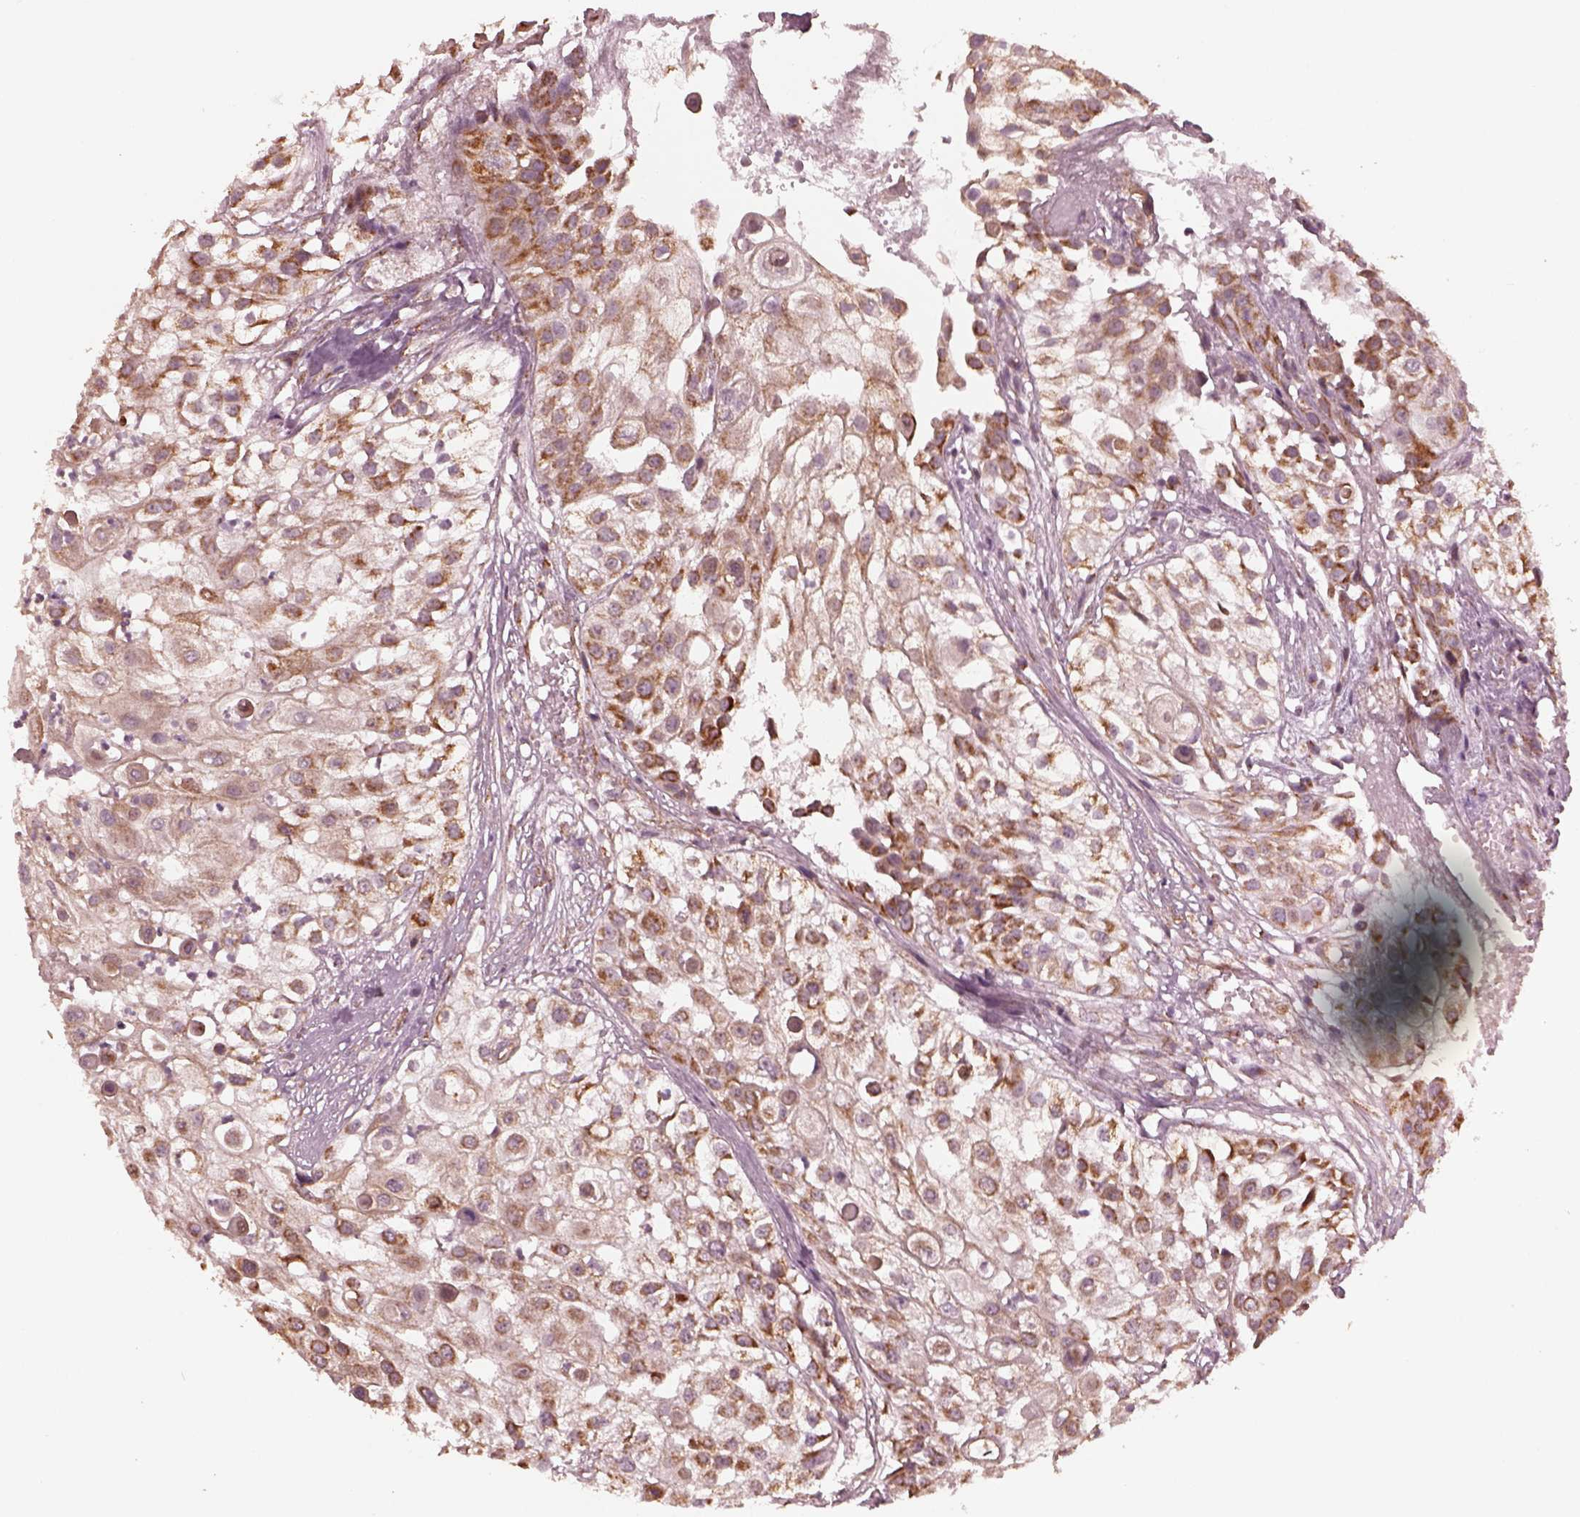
{"staining": {"intensity": "moderate", "quantity": "25%-75%", "location": "cytoplasmic/membranous"}, "tissue": "urothelial cancer", "cell_type": "Tumor cells", "image_type": "cancer", "snomed": [{"axis": "morphology", "description": "Urothelial carcinoma, High grade"}, {"axis": "topography", "description": "Urinary bladder"}], "caption": "High-grade urothelial carcinoma stained with DAB immunohistochemistry (IHC) demonstrates medium levels of moderate cytoplasmic/membranous expression in about 25%-75% of tumor cells.", "gene": "NDUFB10", "patient": {"sex": "female", "age": 79}}